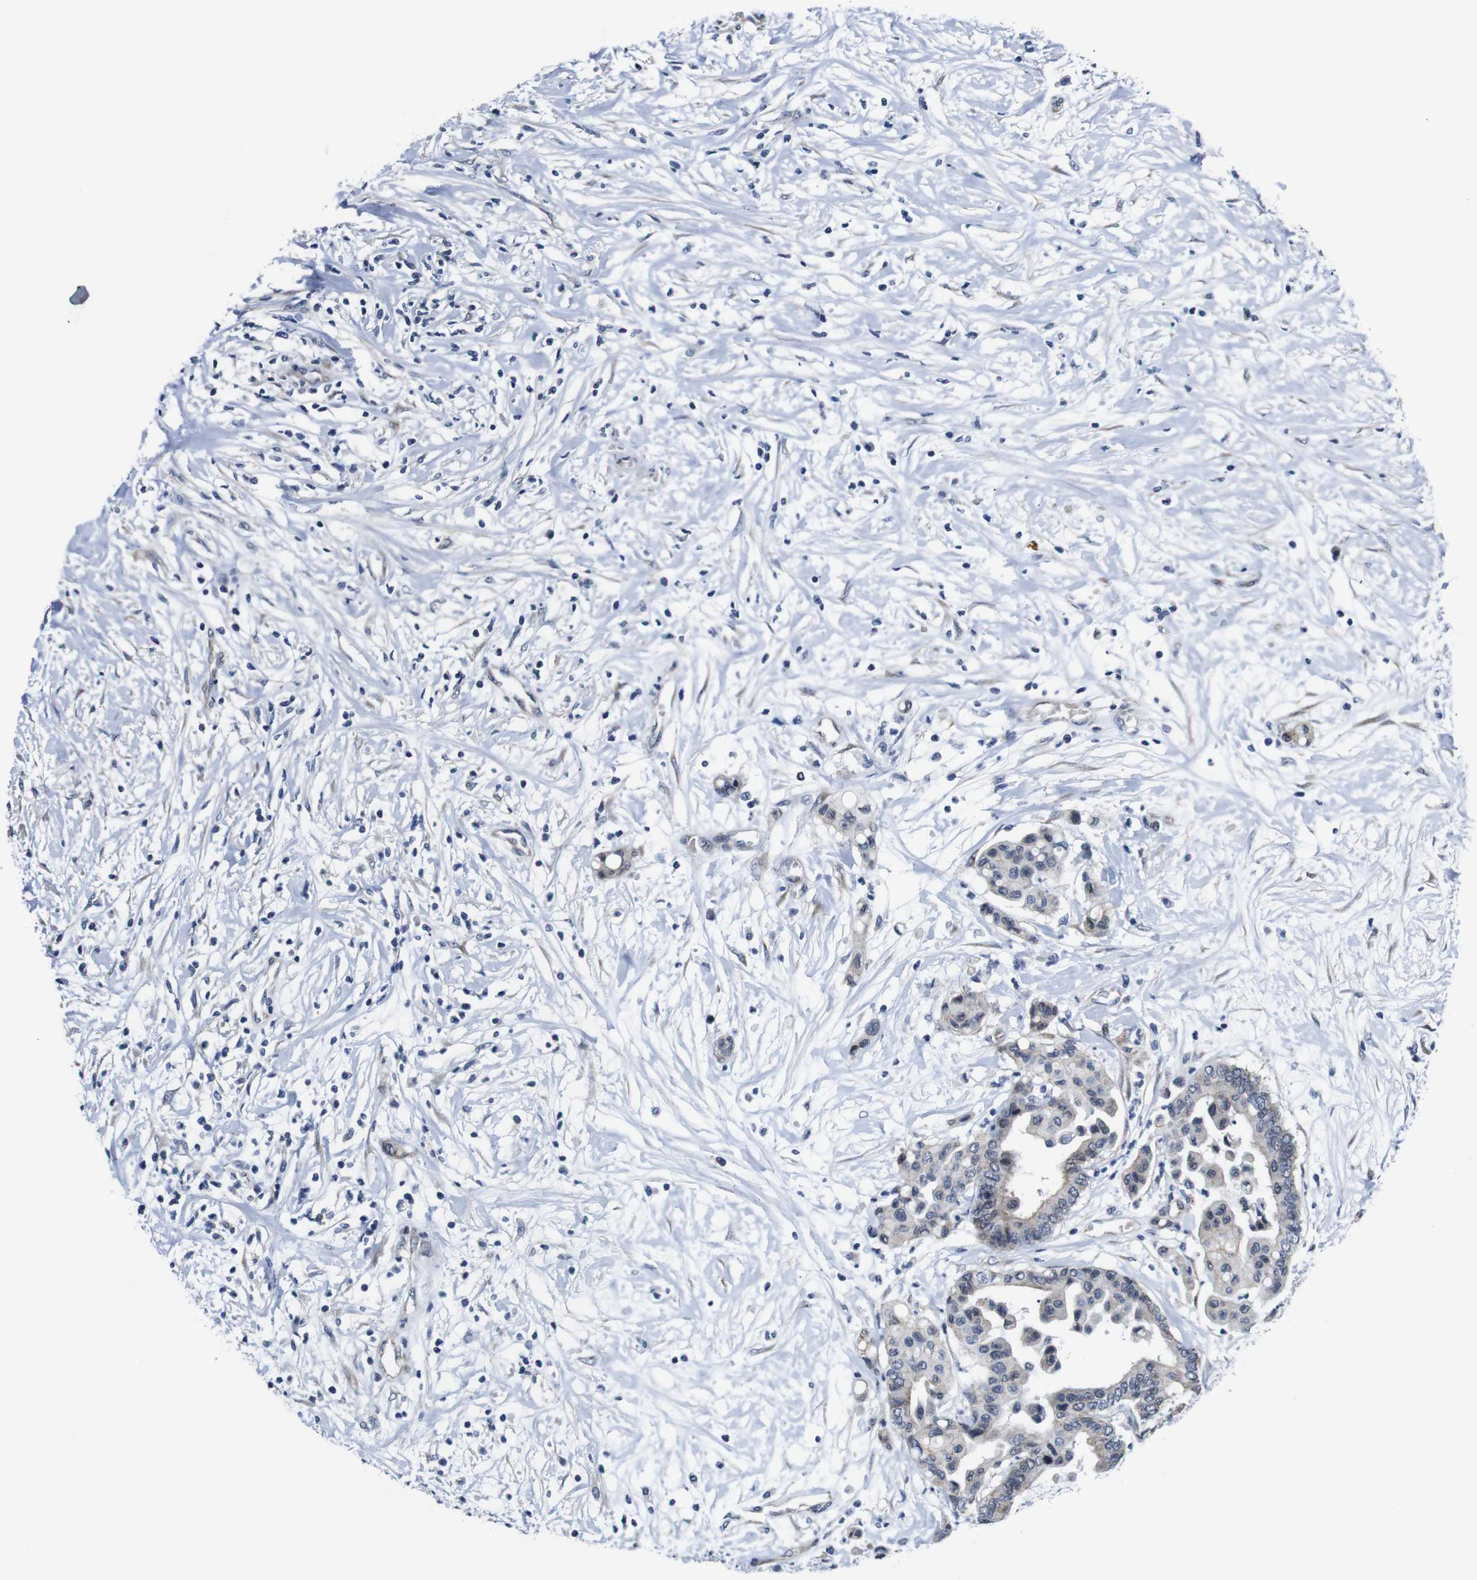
{"staining": {"intensity": "moderate", "quantity": "<25%", "location": "cytoplasmic/membranous"}, "tissue": "colorectal cancer", "cell_type": "Tumor cells", "image_type": "cancer", "snomed": [{"axis": "morphology", "description": "Normal tissue, NOS"}, {"axis": "morphology", "description": "Adenocarcinoma, NOS"}, {"axis": "topography", "description": "Colon"}], "caption": "Immunohistochemical staining of colorectal cancer displays low levels of moderate cytoplasmic/membranous protein expression in approximately <25% of tumor cells.", "gene": "SOCS3", "patient": {"sex": "male", "age": 82}}